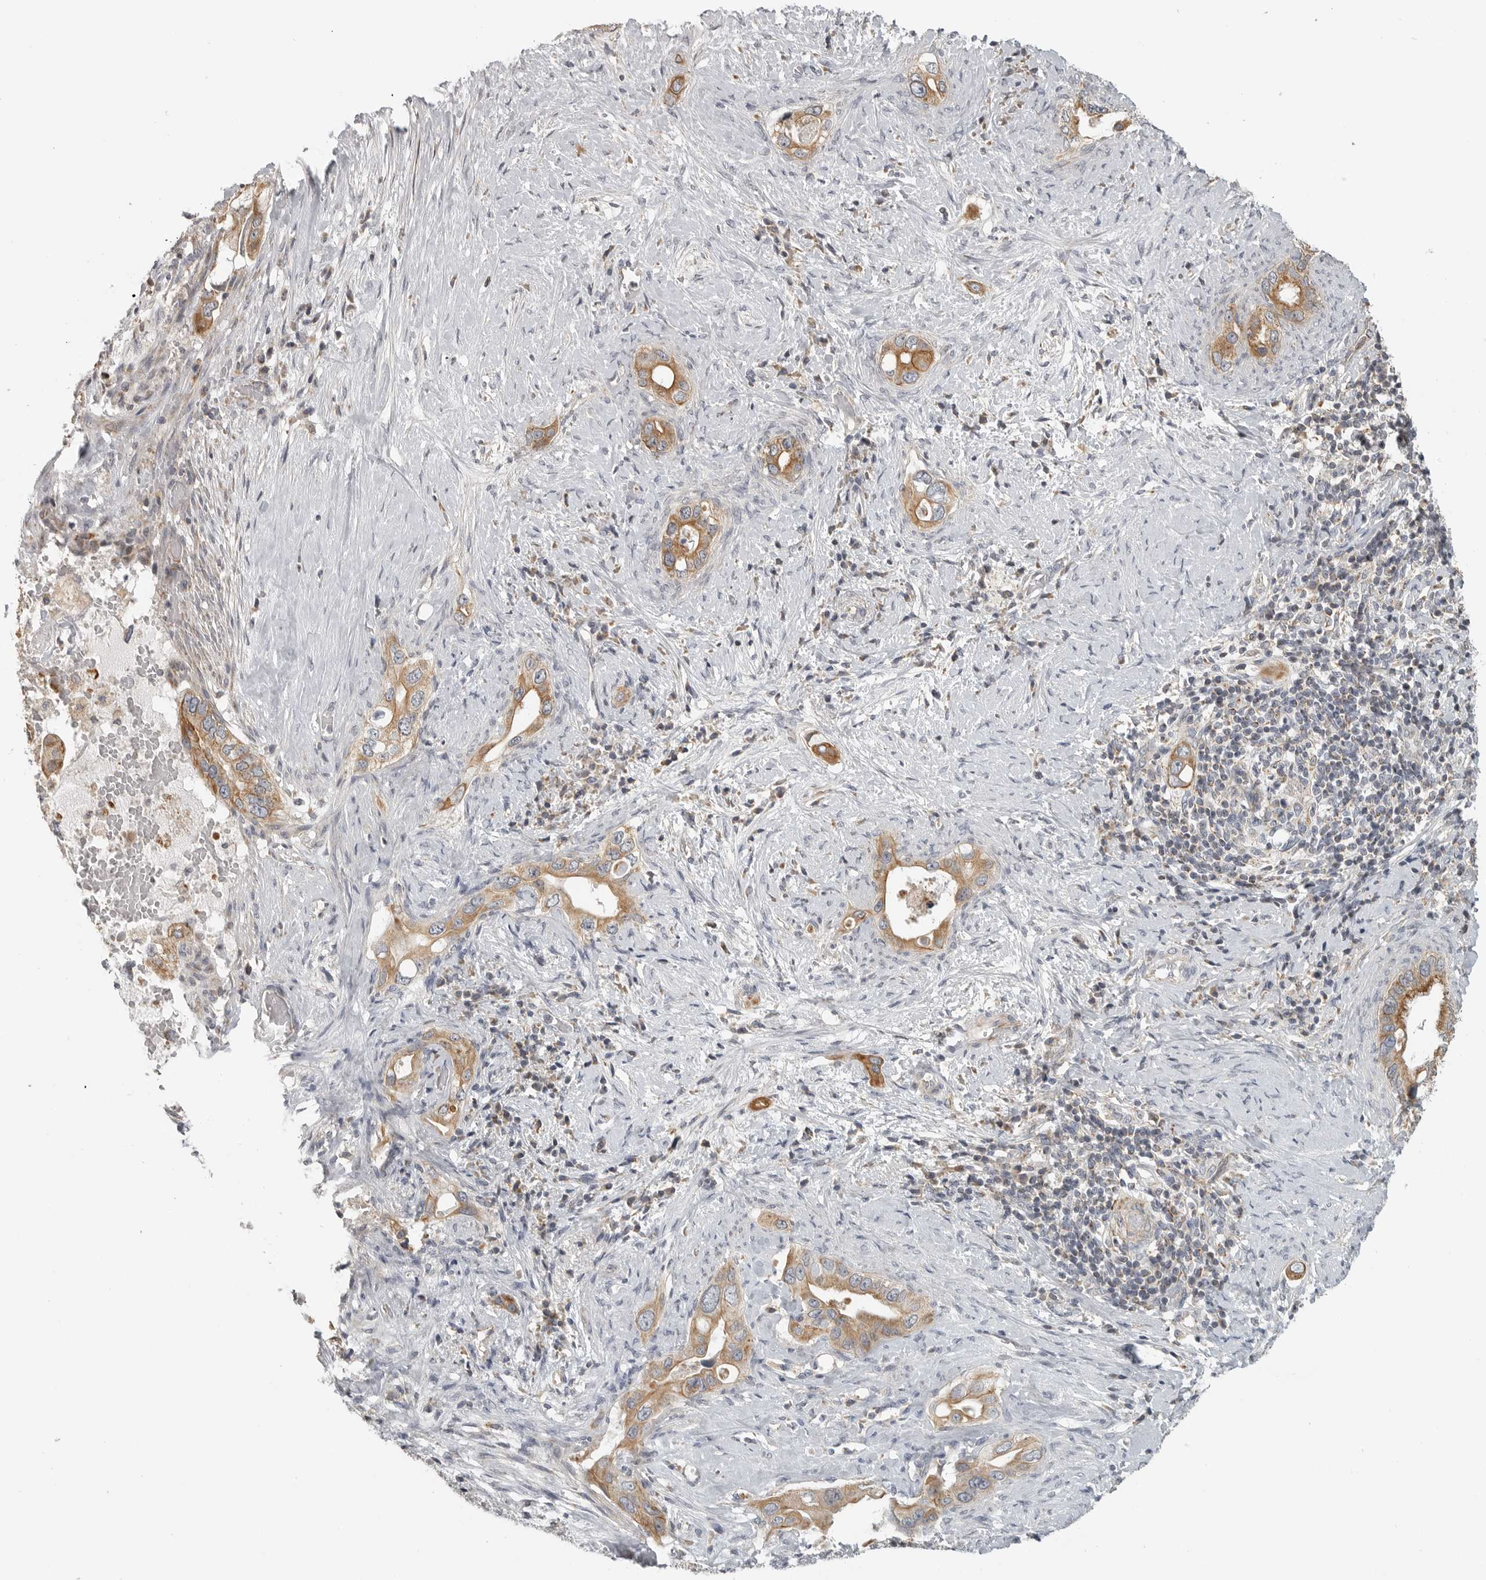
{"staining": {"intensity": "moderate", "quantity": ">75%", "location": "cytoplasmic/membranous"}, "tissue": "pancreatic cancer", "cell_type": "Tumor cells", "image_type": "cancer", "snomed": [{"axis": "morphology", "description": "Inflammation, NOS"}, {"axis": "morphology", "description": "Adenocarcinoma, NOS"}, {"axis": "topography", "description": "Pancreas"}], "caption": "IHC staining of adenocarcinoma (pancreatic), which reveals medium levels of moderate cytoplasmic/membranous expression in approximately >75% of tumor cells indicating moderate cytoplasmic/membranous protein staining. The staining was performed using DAB (3,3'-diaminobenzidine) (brown) for protein detection and nuclei were counterstained in hematoxylin (blue).", "gene": "RXFP3", "patient": {"sex": "female", "age": 56}}